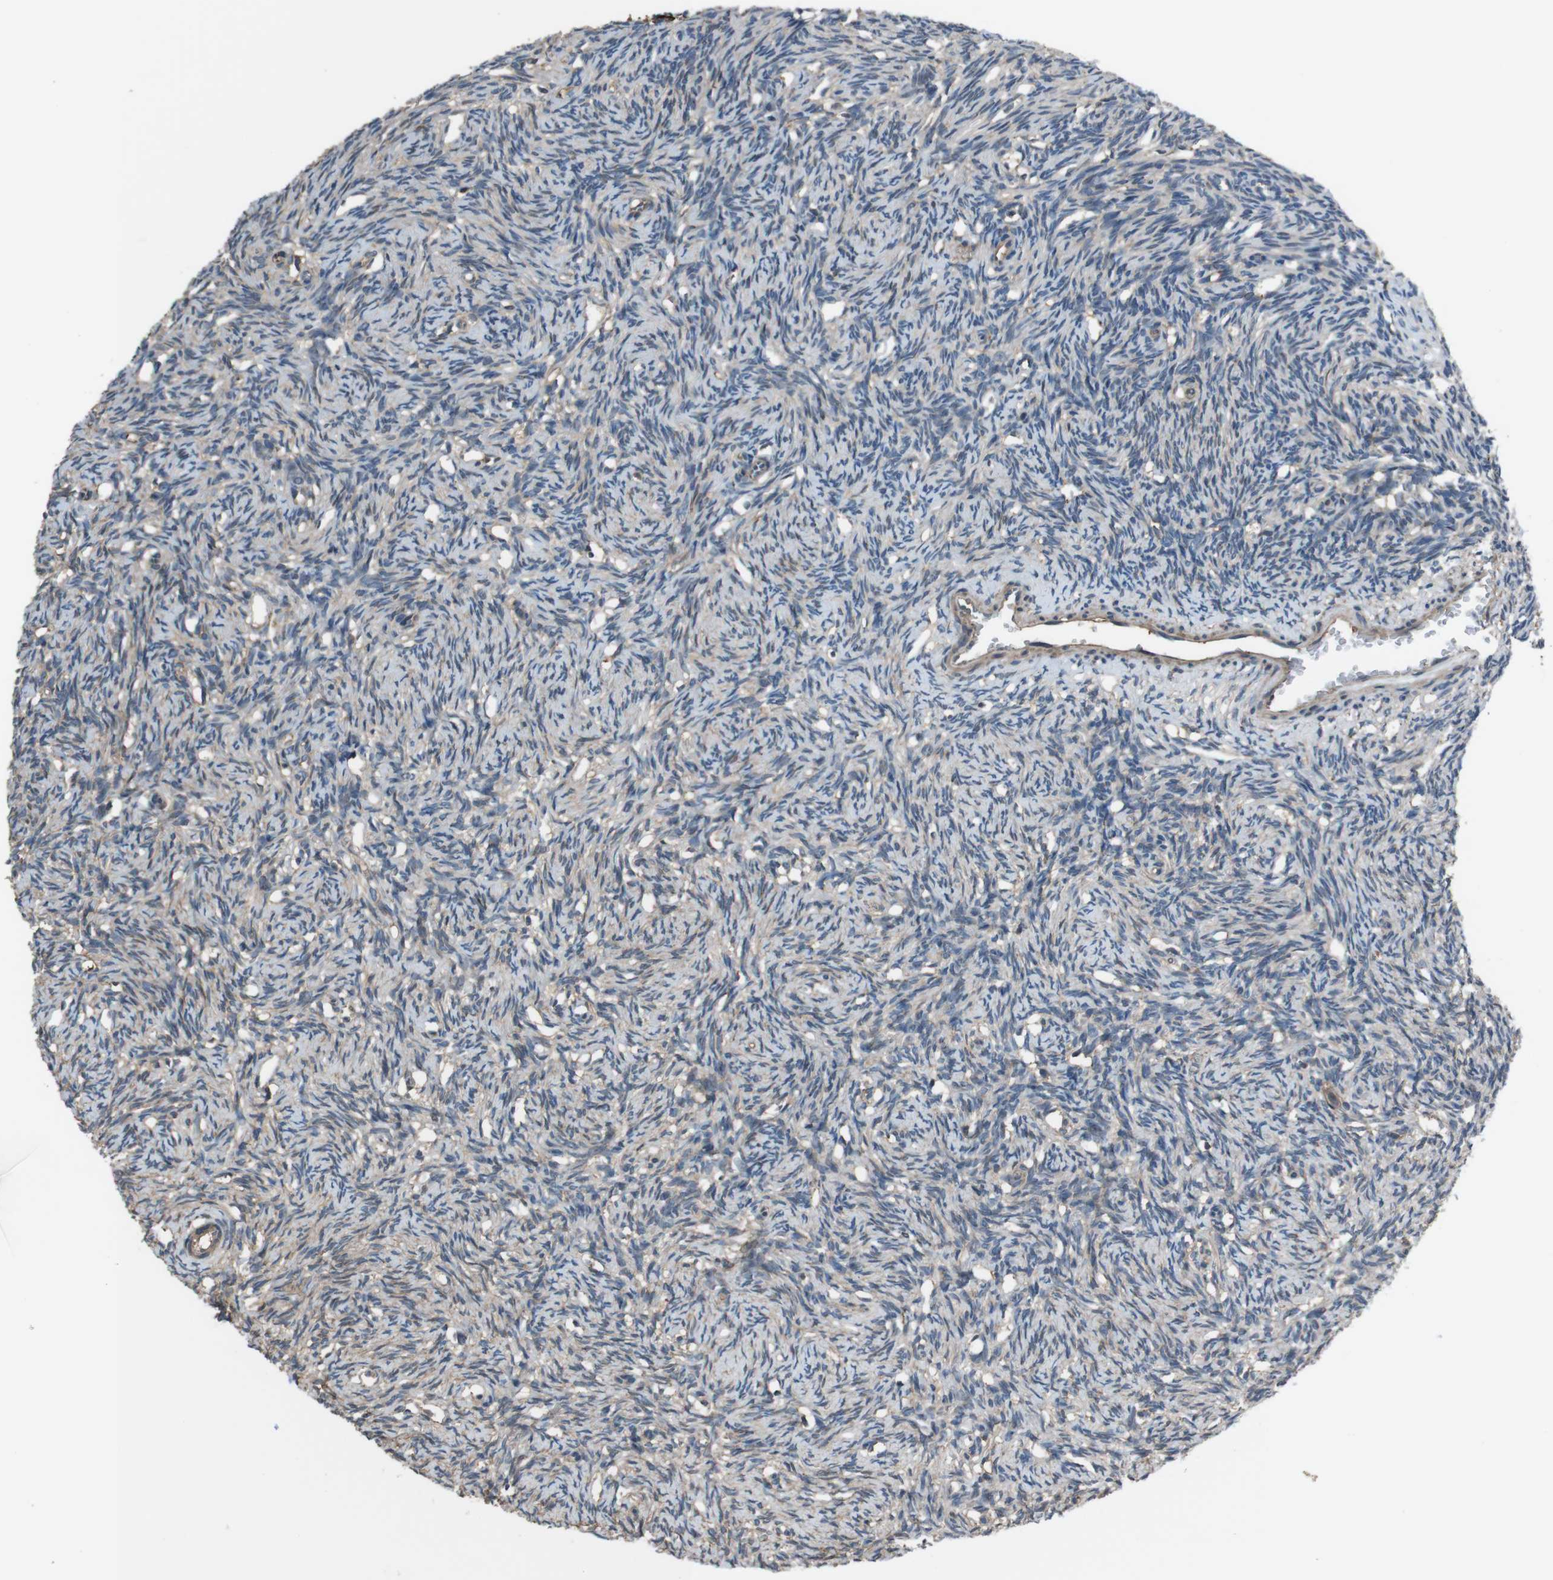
{"staining": {"intensity": "weak", "quantity": "25%-75%", "location": "cytoplasmic/membranous"}, "tissue": "ovary", "cell_type": "Ovarian stroma cells", "image_type": "normal", "snomed": [{"axis": "morphology", "description": "Normal tissue, NOS"}, {"axis": "topography", "description": "Ovary"}], "caption": "Immunohistochemistry (IHC) micrograph of normal ovary: human ovary stained using IHC shows low levels of weak protein expression localized specifically in the cytoplasmic/membranous of ovarian stroma cells, appearing as a cytoplasmic/membranous brown color.", "gene": "ATP2B1", "patient": {"sex": "female", "age": 33}}